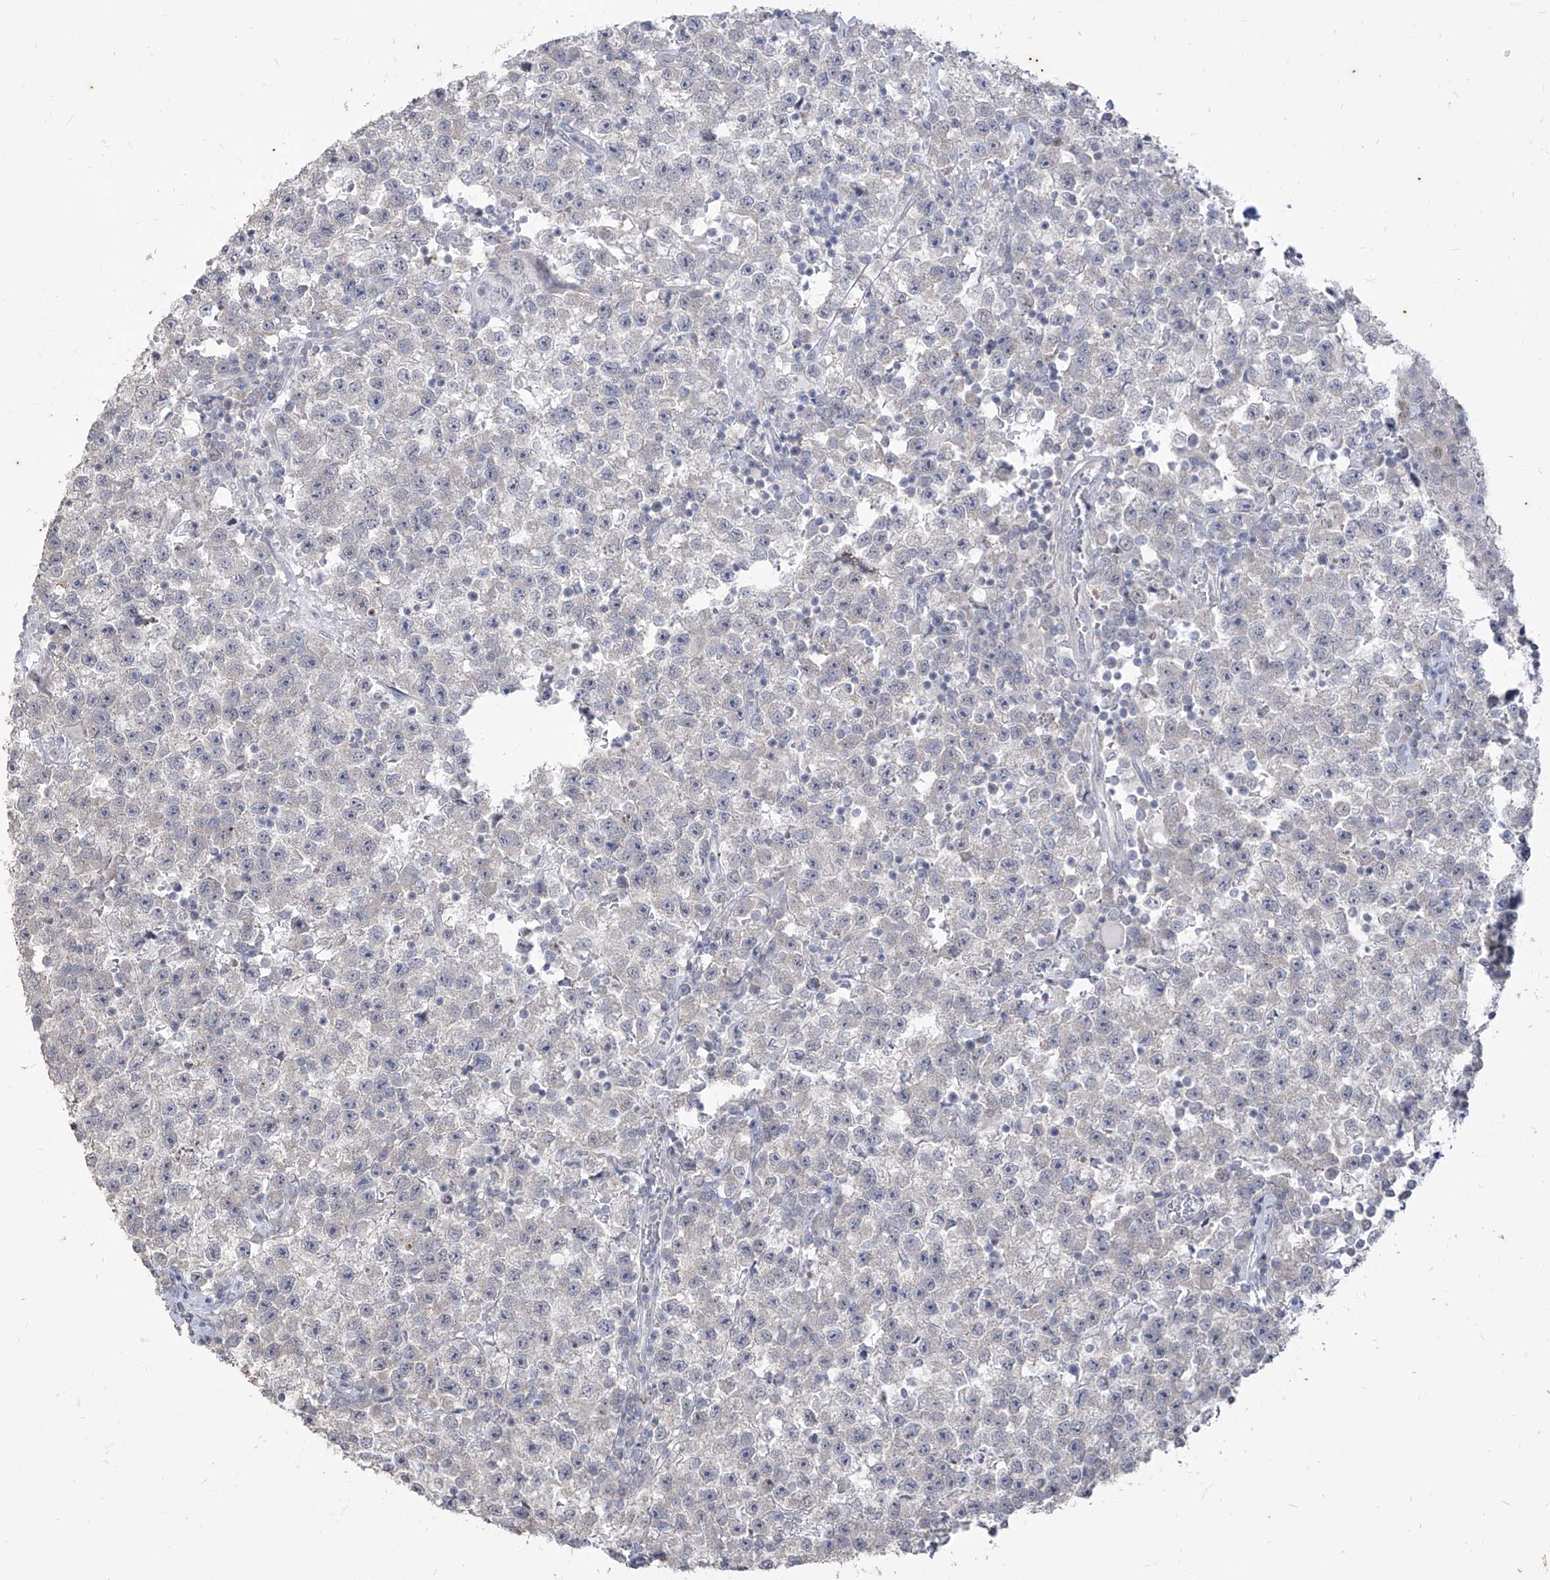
{"staining": {"intensity": "negative", "quantity": "none", "location": "none"}, "tissue": "testis cancer", "cell_type": "Tumor cells", "image_type": "cancer", "snomed": [{"axis": "morphology", "description": "Seminoma, NOS"}, {"axis": "topography", "description": "Testis"}], "caption": "There is no significant expression in tumor cells of testis cancer.", "gene": "PHF20L1", "patient": {"sex": "male", "age": 22}}